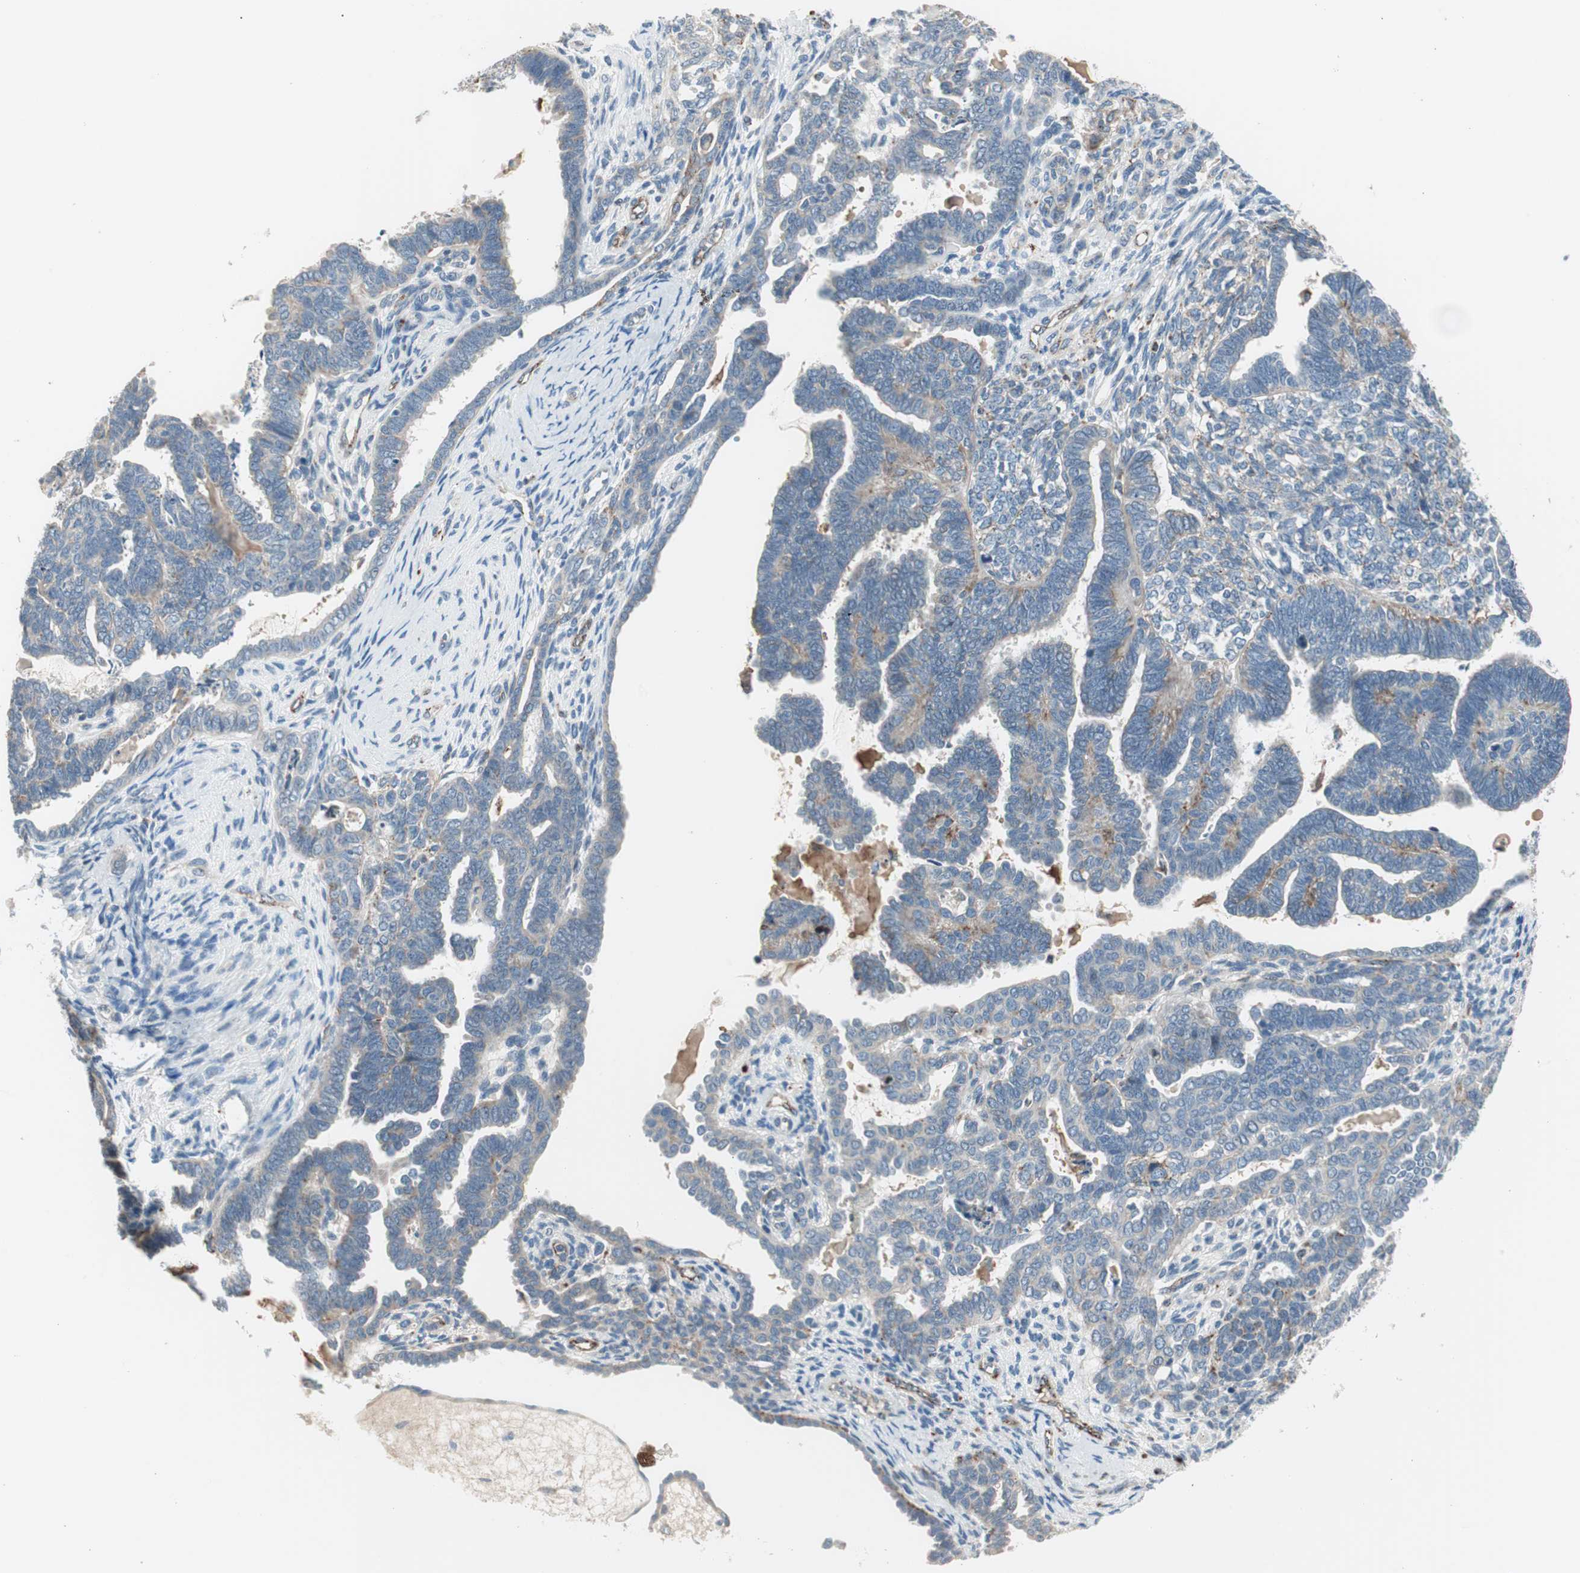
{"staining": {"intensity": "weak", "quantity": "25%-75%", "location": "cytoplasmic/membranous"}, "tissue": "endometrial cancer", "cell_type": "Tumor cells", "image_type": "cancer", "snomed": [{"axis": "morphology", "description": "Neoplasm, malignant, NOS"}, {"axis": "topography", "description": "Endometrium"}], "caption": "Immunohistochemistry (IHC) (DAB (3,3'-diaminobenzidine)) staining of human neoplasm (malignant) (endometrial) displays weak cytoplasmic/membranous protein expression in approximately 25%-75% of tumor cells.", "gene": "FGFR4", "patient": {"sex": "female", "age": 74}}